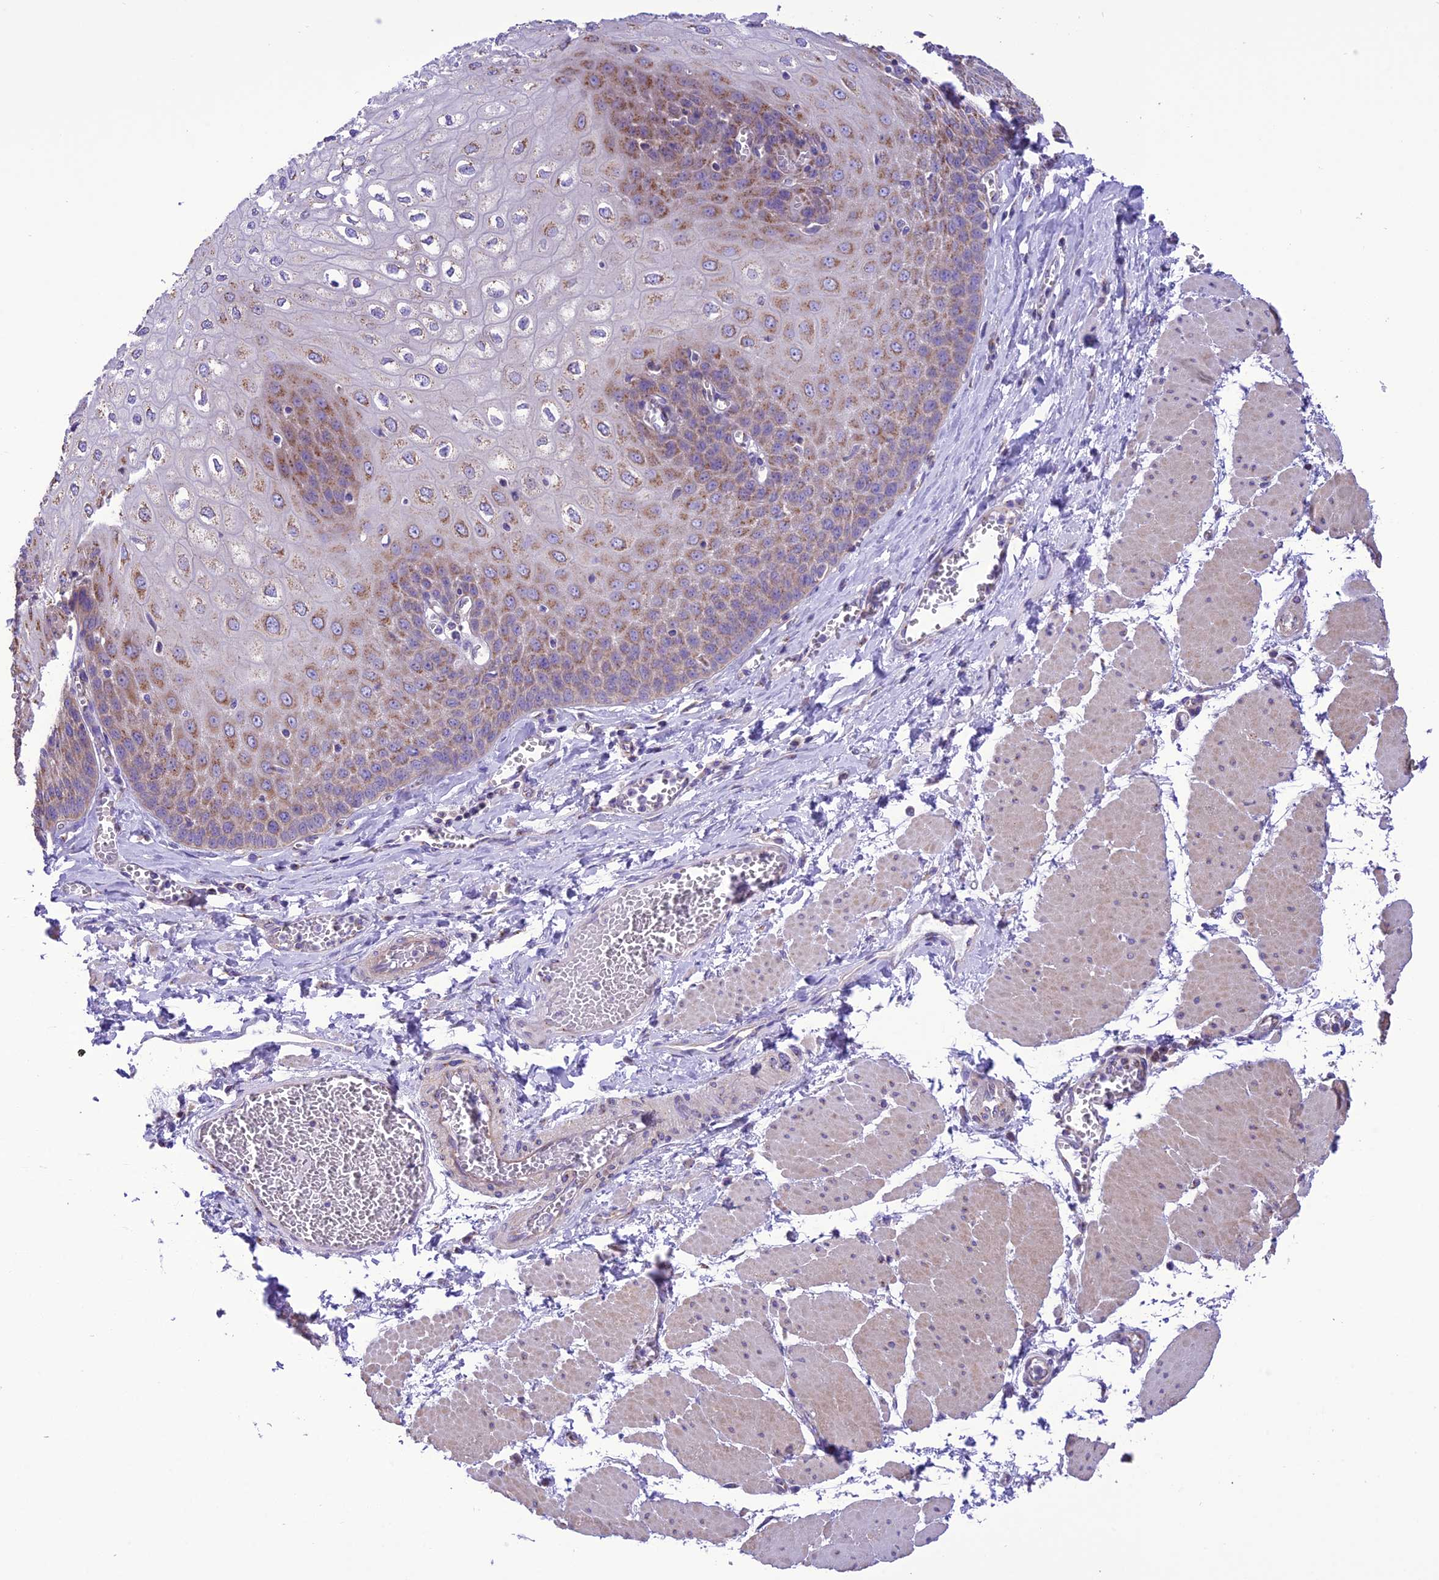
{"staining": {"intensity": "moderate", "quantity": "25%-75%", "location": "cytoplasmic/membranous"}, "tissue": "esophagus", "cell_type": "Squamous epithelial cells", "image_type": "normal", "snomed": [{"axis": "morphology", "description": "Normal tissue, NOS"}, {"axis": "topography", "description": "Esophagus"}], "caption": "Immunohistochemical staining of normal esophagus displays 25%-75% levels of moderate cytoplasmic/membranous protein staining in about 25%-75% of squamous epithelial cells. (IHC, brightfield microscopy, high magnification).", "gene": "MAP3K12", "patient": {"sex": "male", "age": 60}}